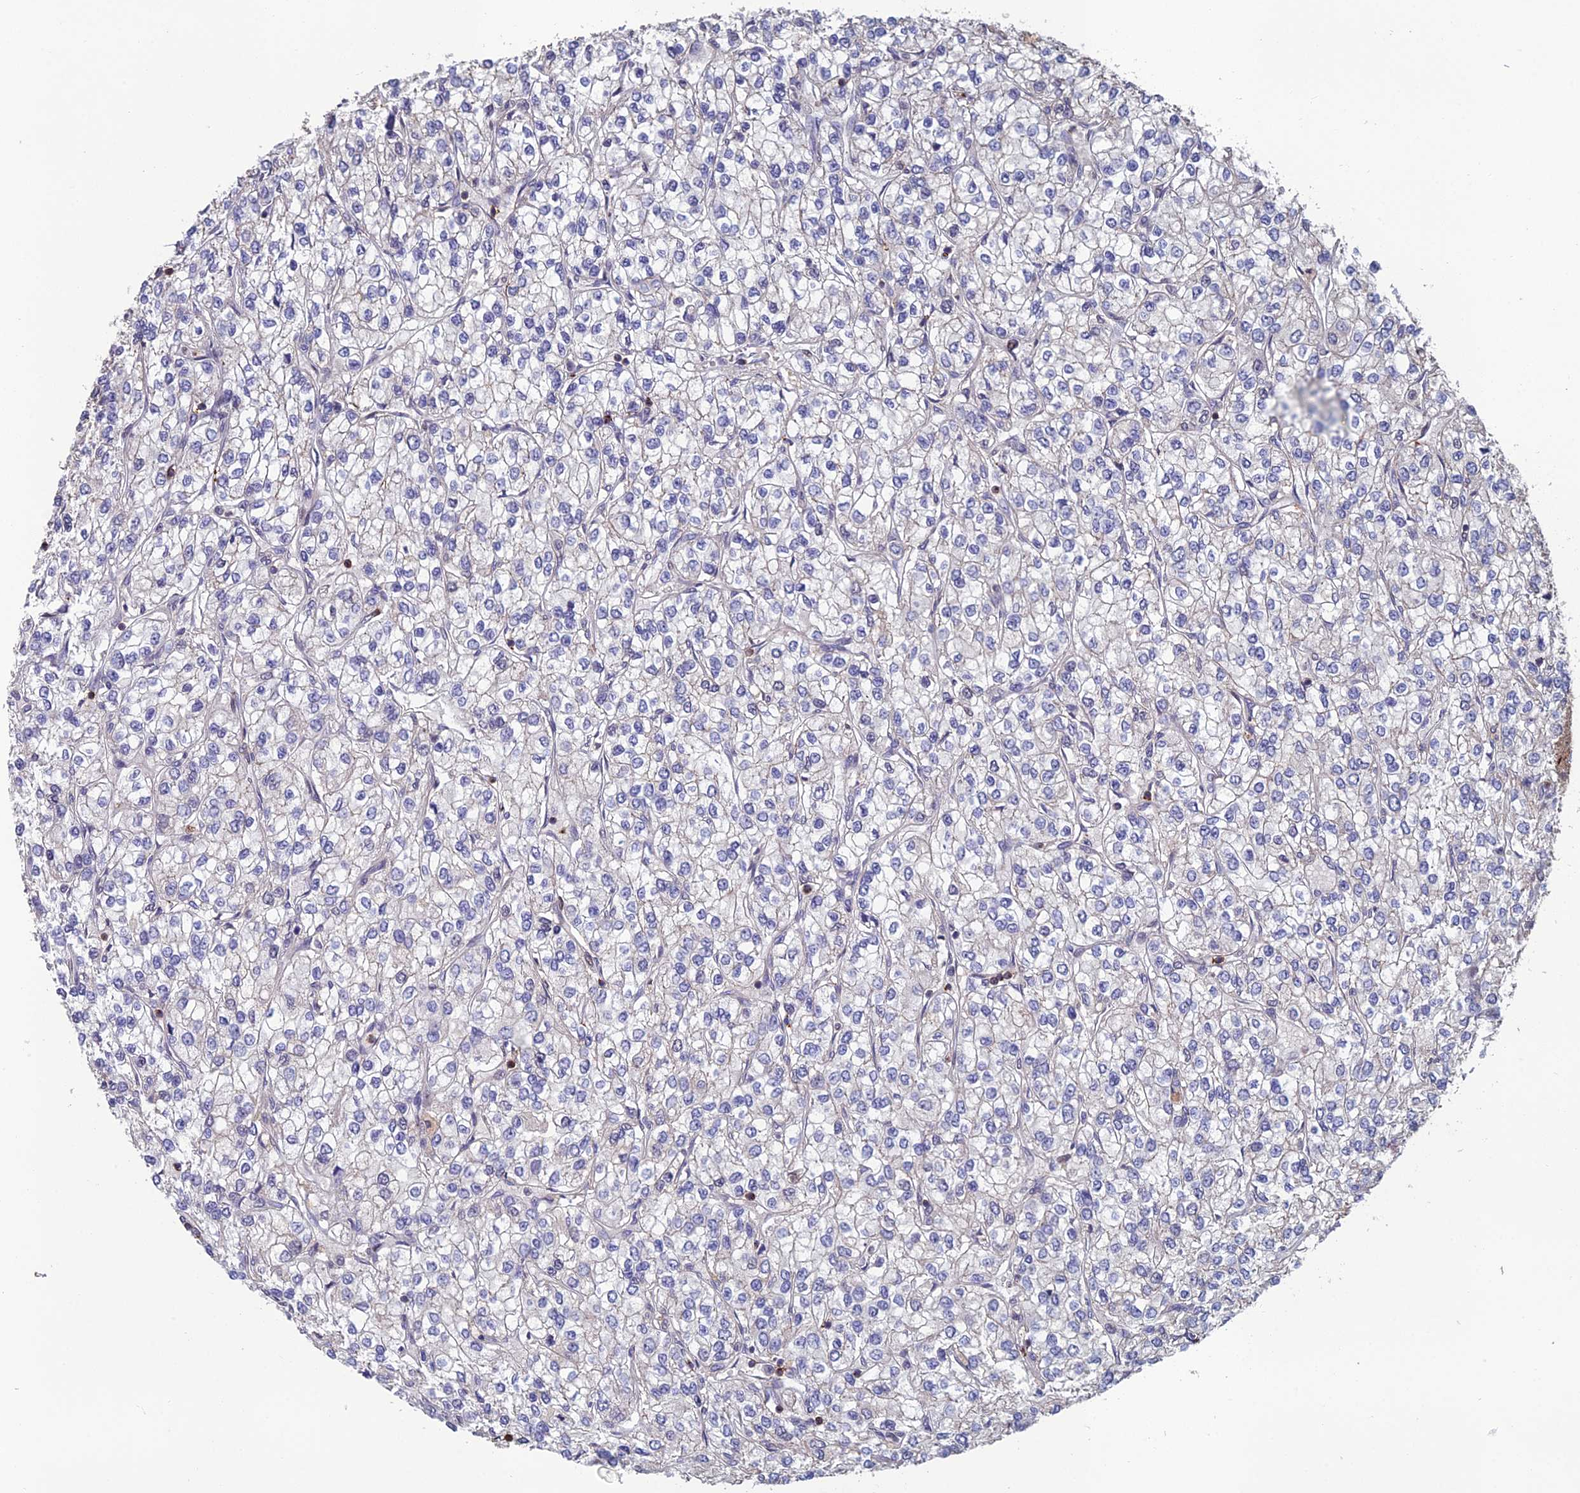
{"staining": {"intensity": "negative", "quantity": "none", "location": "none"}, "tissue": "renal cancer", "cell_type": "Tumor cells", "image_type": "cancer", "snomed": [{"axis": "morphology", "description": "Adenocarcinoma, NOS"}, {"axis": "topography", "description": "Kidney"}], "caption": "Adenocarcinoma (renal) was stained to show a protein in brown. There is no significant expression in tumor cells.", "gene": "C15orf62", "patient": {"sex": "male", "age": 80}}